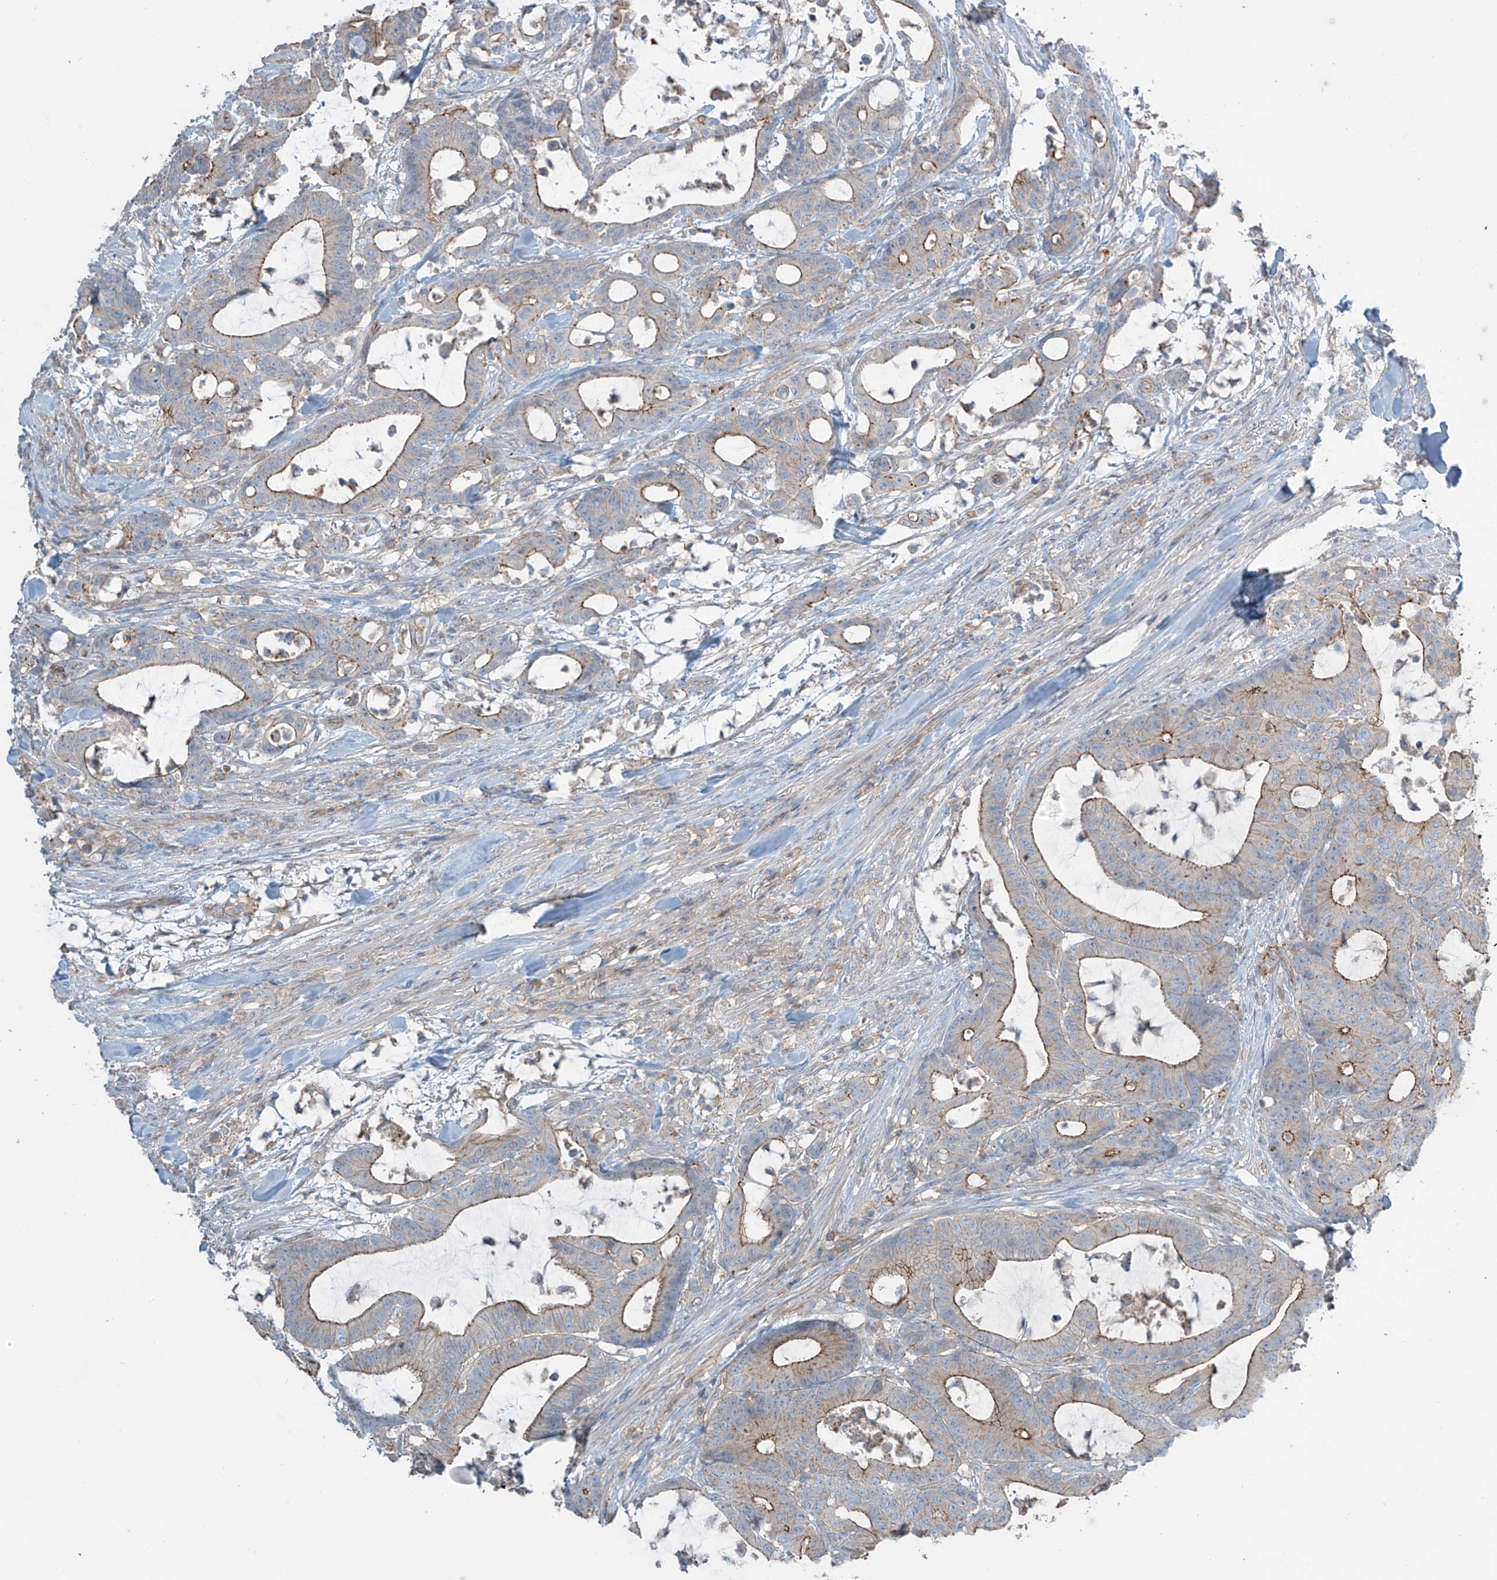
{"staining": {"intensity": "moderate", "quantity": "25%-75%", "location": "cytoplasmic/membranous"}, "tissue": "colorectal cancer", "cell_type": "Tumor cells", "image_type": "cancer", "snomed": [{"axis": "morphology", "description": "Adenocarcinoma, NOS"}, {"axis": "topography", "description": "Colon"}], "caption": "A brown stain shows moderate cytoplasmic/membranous positivity of a protein in human colorectal cancer (adenocarcinoma) tumor cells. The staining is performed using DAB (3,3'-diaminobenzidine) brown chromogen to label protein expression. The nuclei are counter-stained blue using hematoxylin.", "gene": "SLC9A2", "patient": {"sex": "female", "age": 84}}